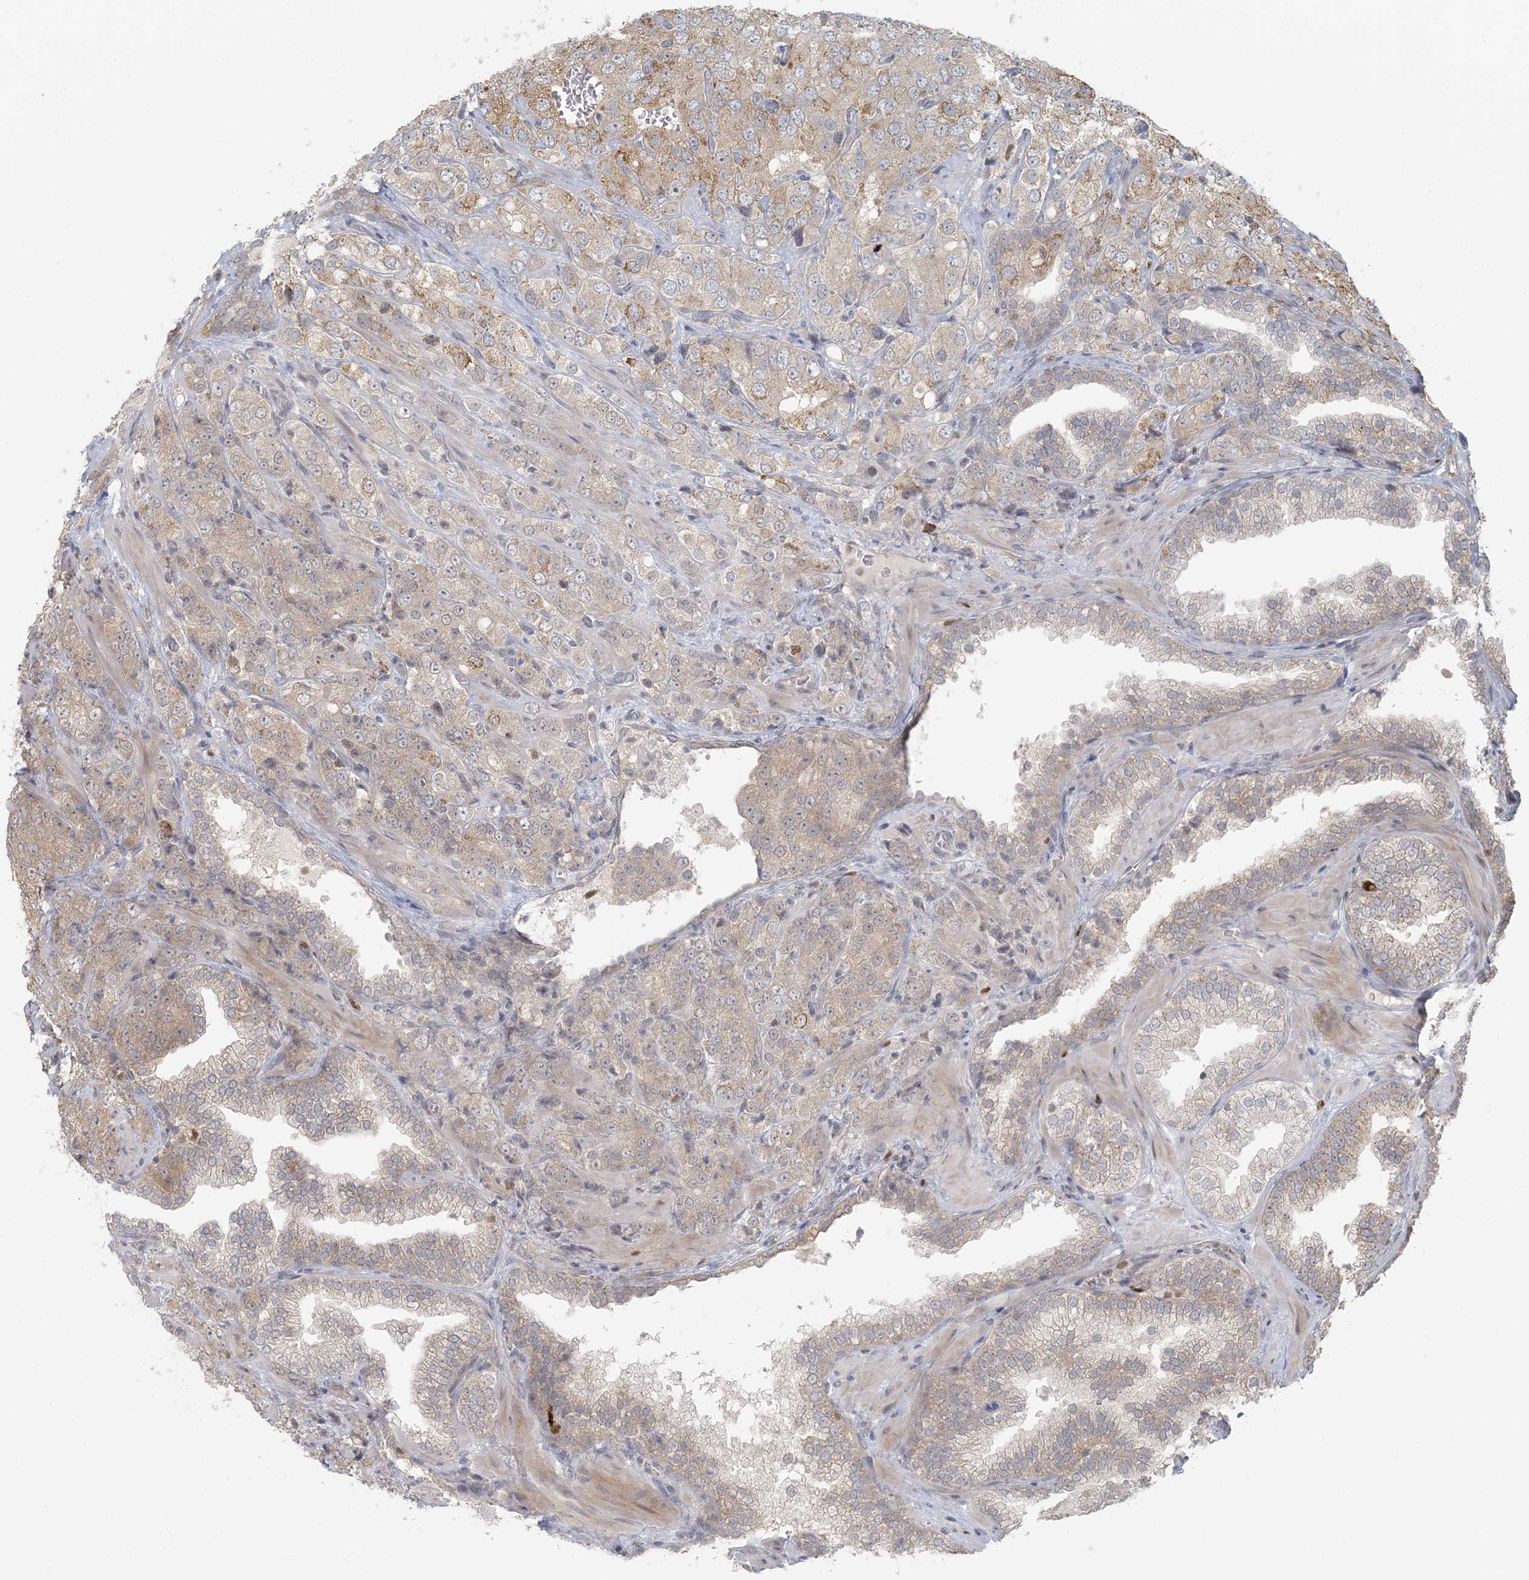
{"staining": {"intensity": "moderate", "quantity": "<25%", "location": "cytoplasmic/membranous"}, "tissue": "prostate cancer", "cell_type": "Tumor cells", "image_type": "cancer", "snomed": [{"axis": "morphology", "description": "Adenocarcinoma, High grade"}, {"axis": "topography", "description": "Prostate"}], "caption": "Immunohistochemistry (IHC) of prostate cancer (high-grade adenocarcinoma) exhibits low levels of moderate cytoplasmic/membranous expression in approximately <25% of tumor cells. The staining is performed using DAB brown chromogen to label protein expression. The nuclei are counter-stained blue using hematoxylin.", "gene": "CTDNEP1", "patient": {"sex": "male", "age": 58}}